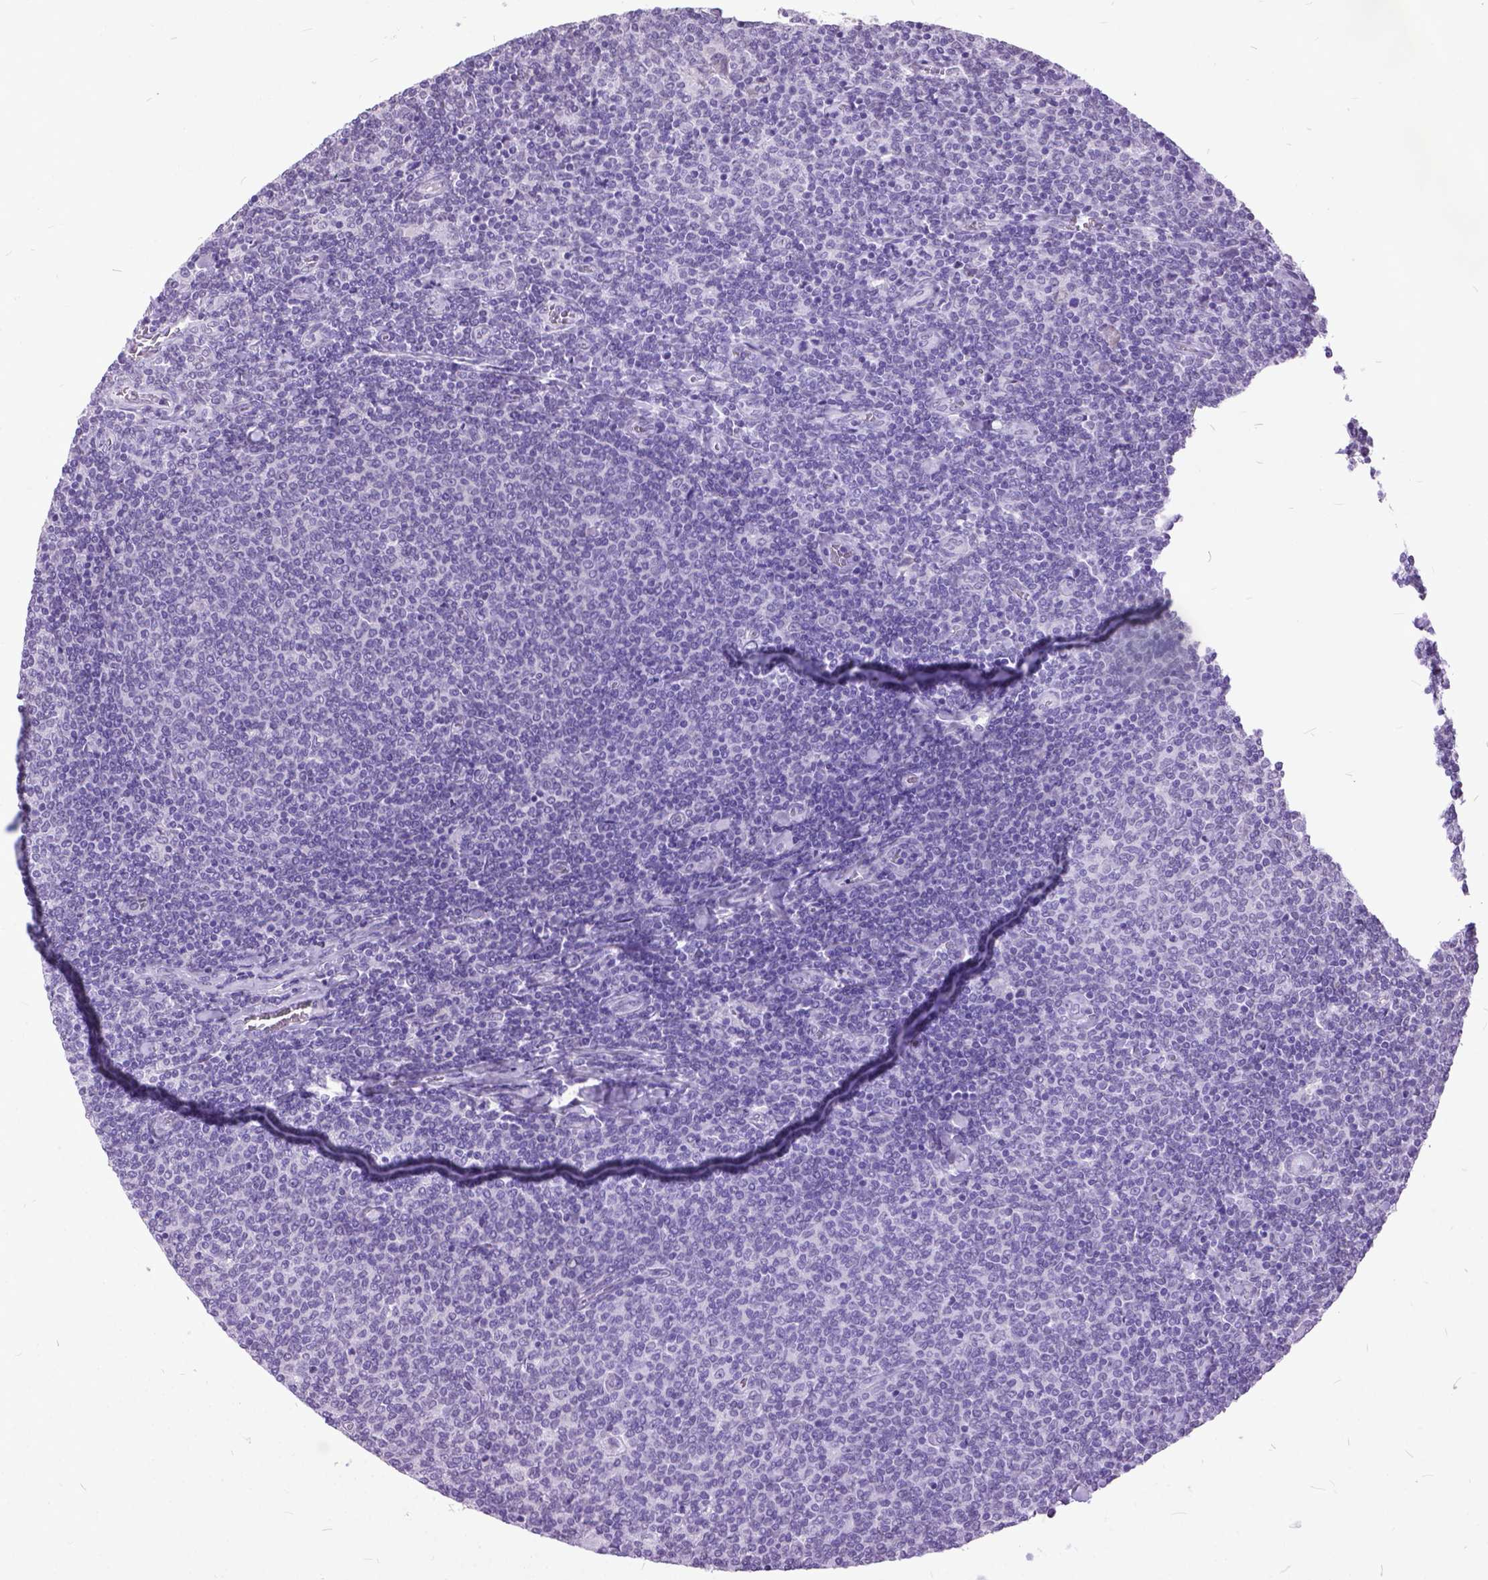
{"staining": {"intensity": "negative", "quantity": "none", "location": "none"}, "tissue": "lymphoma", "cell_type": "Tumor cells", "image_type": "cancer", "snomed": [{"axis": "morphology", "description": "Malignant lymphoma, non-Hodgkin's type, Low grade"}, {"axis": "topography", "description": "Lymph node"}], "caption": "Tumor cells show no significant protein positivity in low-grade malignant lymphoma, non-Hodgkin's type.", "gene": "MARCHF10", "patient": {"sex": "male", "age": 52}}